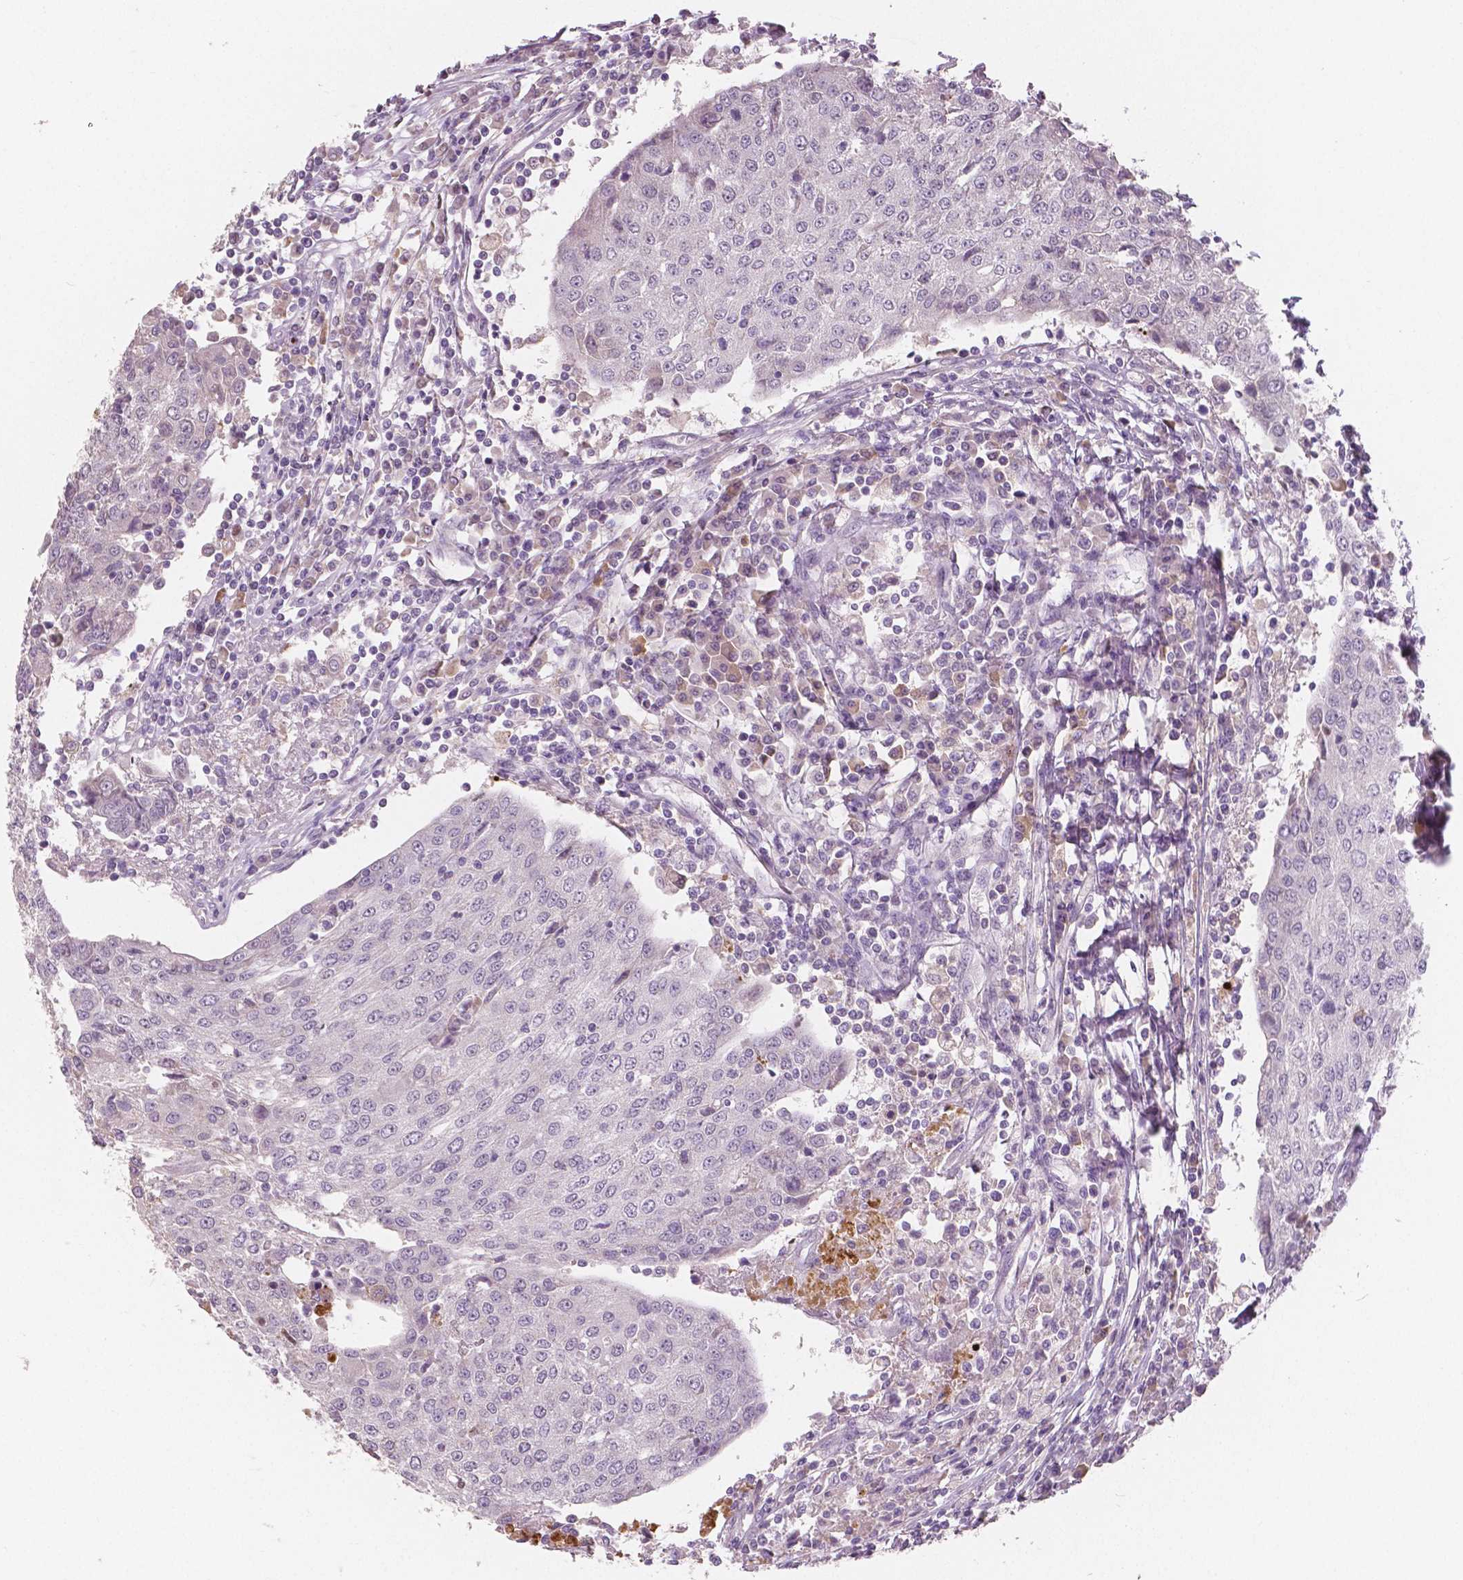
{"staining": {"intensity": "negative", "quantity": "none", "location": "none"}, "tissue": "urothelial cancer", "cell_type": "Tumor cells", "image_type": "cancer", "snomed": [{"axis": "morphology", "description": "Urothelial carcinoma, High grade"}, {"axis": "topography", "description": "Urinary bladder"}], "caption": "Tumor cells are negative for protein expression in human urothelial cancer.", "gene": "APOA4", "patient": {"sex": "female", "age": 85}}